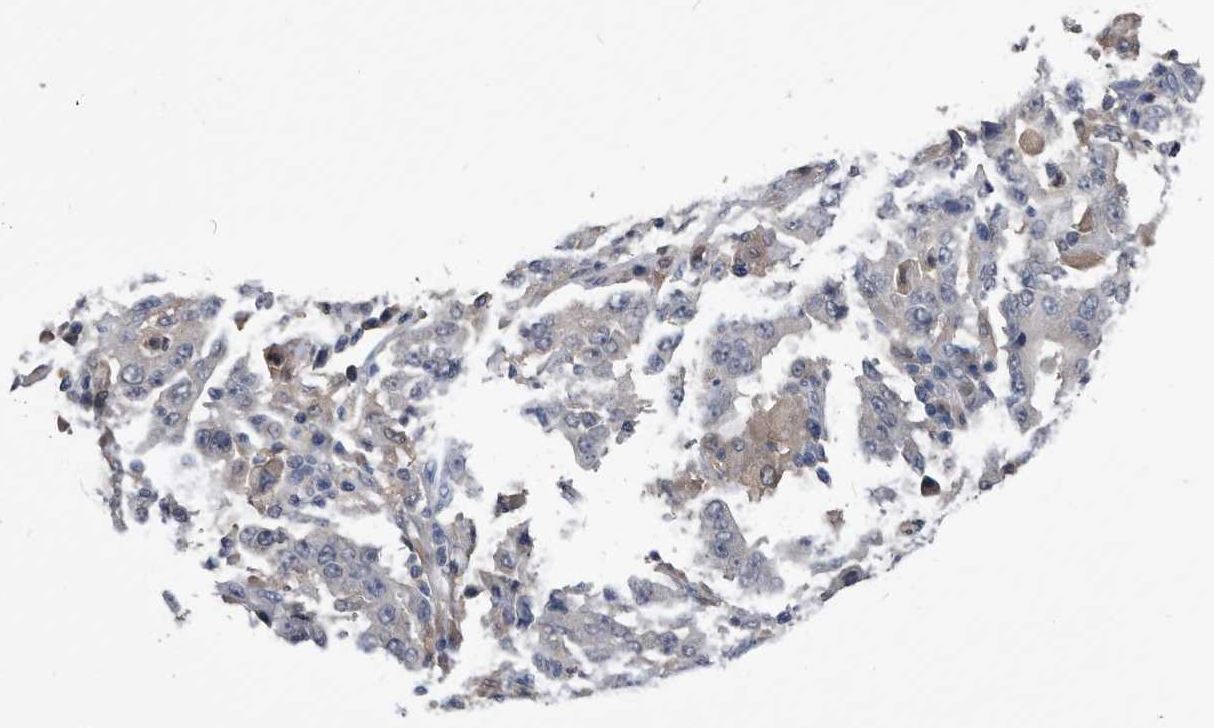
{"staining": {"intensity": "negative", "quantity": "none", "location": "none"}, "tissue": "stomach cancer", "cell_type": "Tumor cells", "image_type": "cancer", "snomed": [{"axis": "morphology", "description": "Normal tissue, NOS"}, {"axis": "morphology", "description": "Adenocarcinoma, NOS"}, {"axis": "topography", "description": "Stomach, upper"}, {"axis": "topography", "description": "Stomach"}], "caption": "Adenocarcinoma (stomach) stained for a protein using IHC shows no positivity tumor cells.", "gene": "PDXK", "patient": {"sex": "male", "age": 59}}